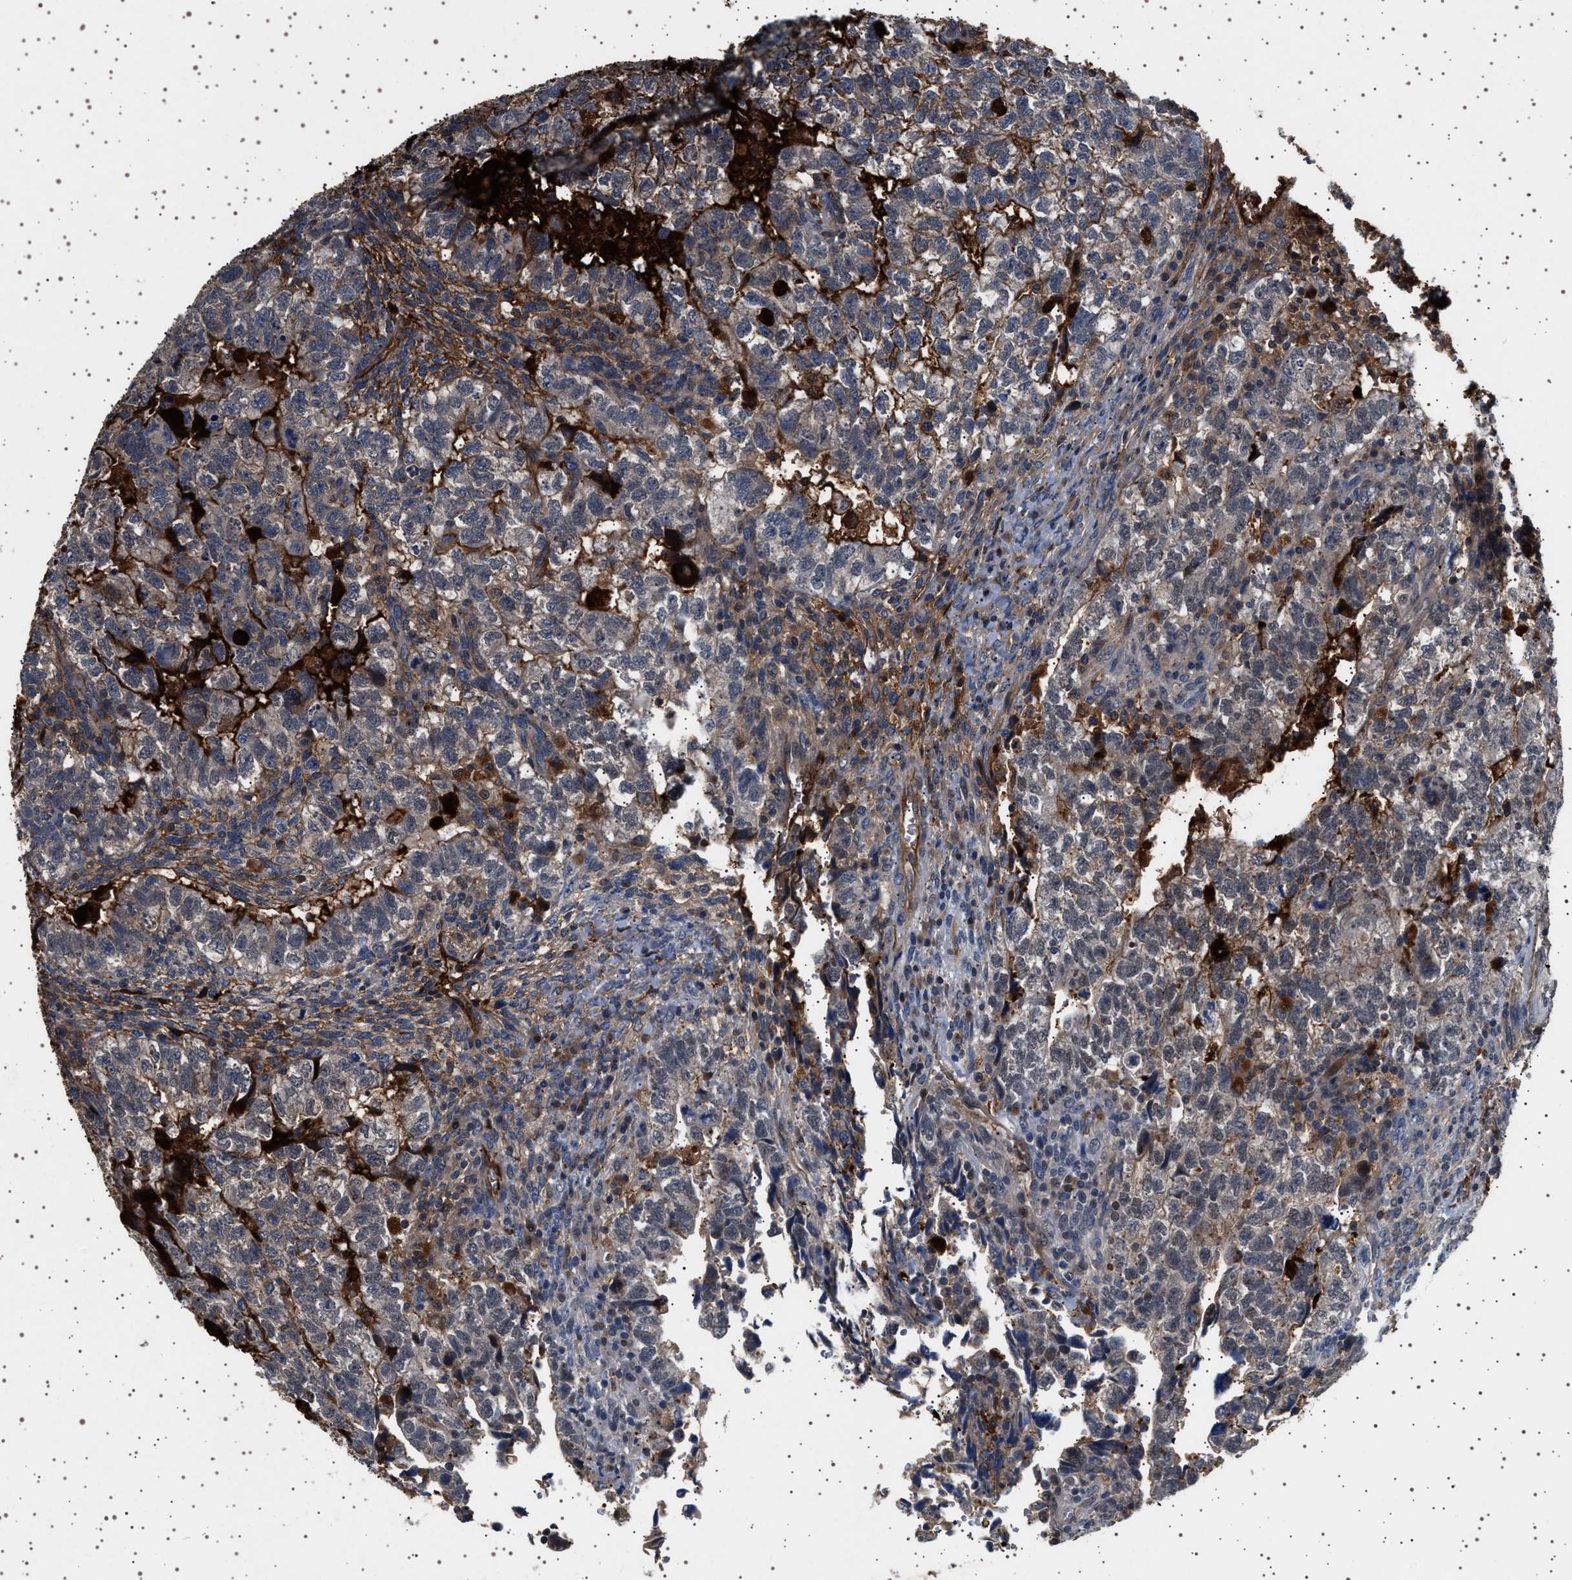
{"staining": {"intensity": "moderate", "quantity": "<25%", "location": "cytoplasmic/membranous"}, "tissue": "testis cancer", "cell_type": "Tumor cells", "image_type": "cancer", "snomed": [{"axis": "morphology", "description": "Carcinoma, Embryonal, NOS"}, {"axis": "topography", "description": "Testis"}], "caption": "Moderate cytoplasmic/membranous protein expression is identified in about <25% of tumor cells in embryonal carcinoma (testis). (Brightfield microscopy of DAB IHC at high magnification).", "gene": "FICD", "patient": {"sex": "male", "age": 36}}